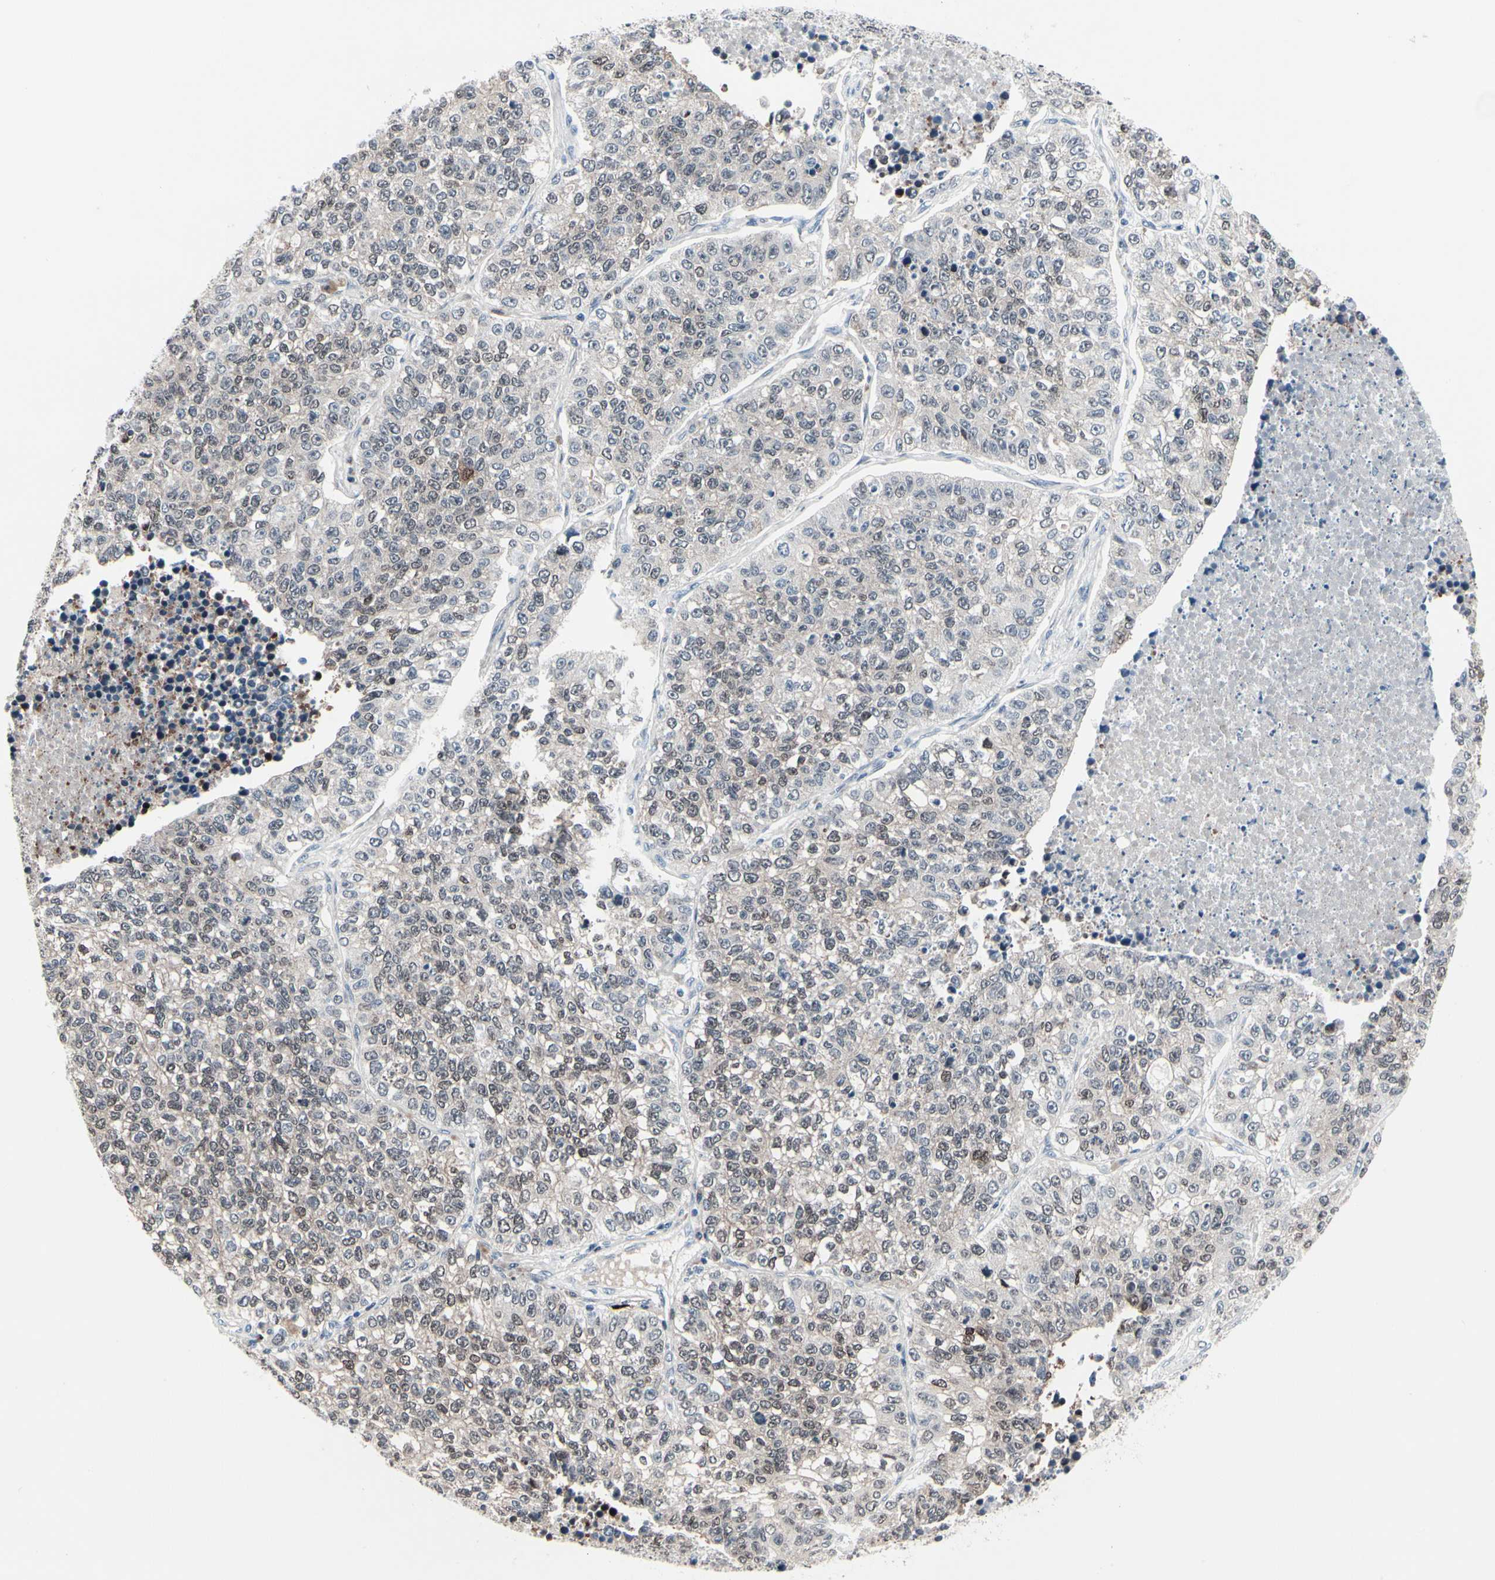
{"staining": {"intensity": "weak", "quantity": "<25%", "location": "nuclear"}, "tissue": "lung cancer", "cell_type": "Tumor cells", "image_type": "cancer", "snomed": [{"axis": "morphology", "description": "Adenocarcinoma, NOS"}, {"axis": "topography", "description": "Lung"}], "caption": "Immunohistochemistry image of neoplastic tissue: human lung cancer (adenocarcinoma) stained with DAB (3,3'-diaminobenzidine) shows no significant protein staining in tumor cells.", "gene": "TXN", "patient": {"sex": "male", "age": 49}}